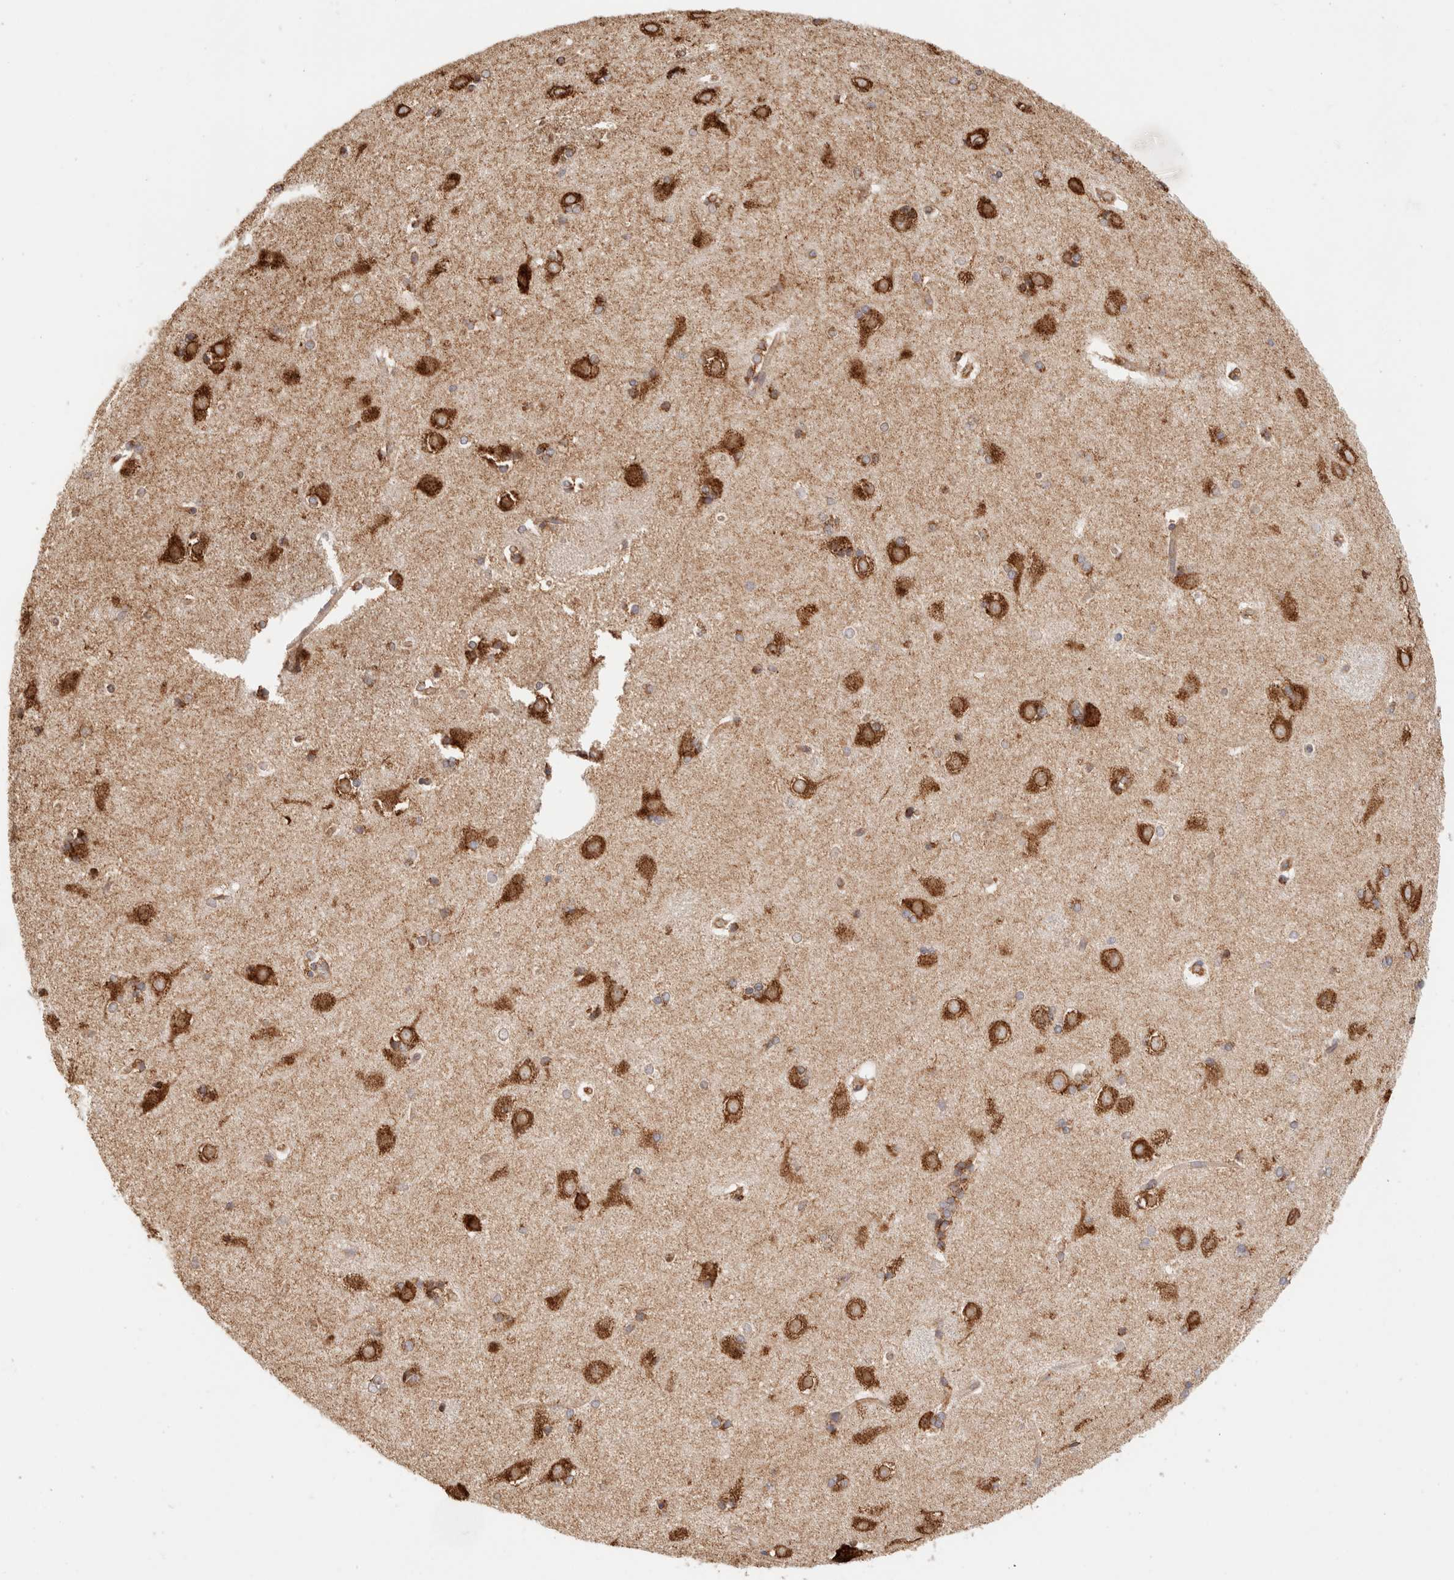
{"staining": {"intensity": "moderate", "quantity": ">75%", "location": "cytoplasmic/membranous"}, "tissue": "caudate", "cell_type": "Glial cells", "image_type": "normal", "snomed": [{"axis": "morphology", "description": "Normal tissue, NOS"}, {"axis": "topography", "description": "Lateral ventricle wall"}], "caption": "The micrograph shows immunohistochemical staining of unremarkable caudate. There is moderate cytoplasmic/membranous expression is present in approximately >75% of glial cells.", "gene": "FER", "patient": {"sex": "female", "age": 19}}